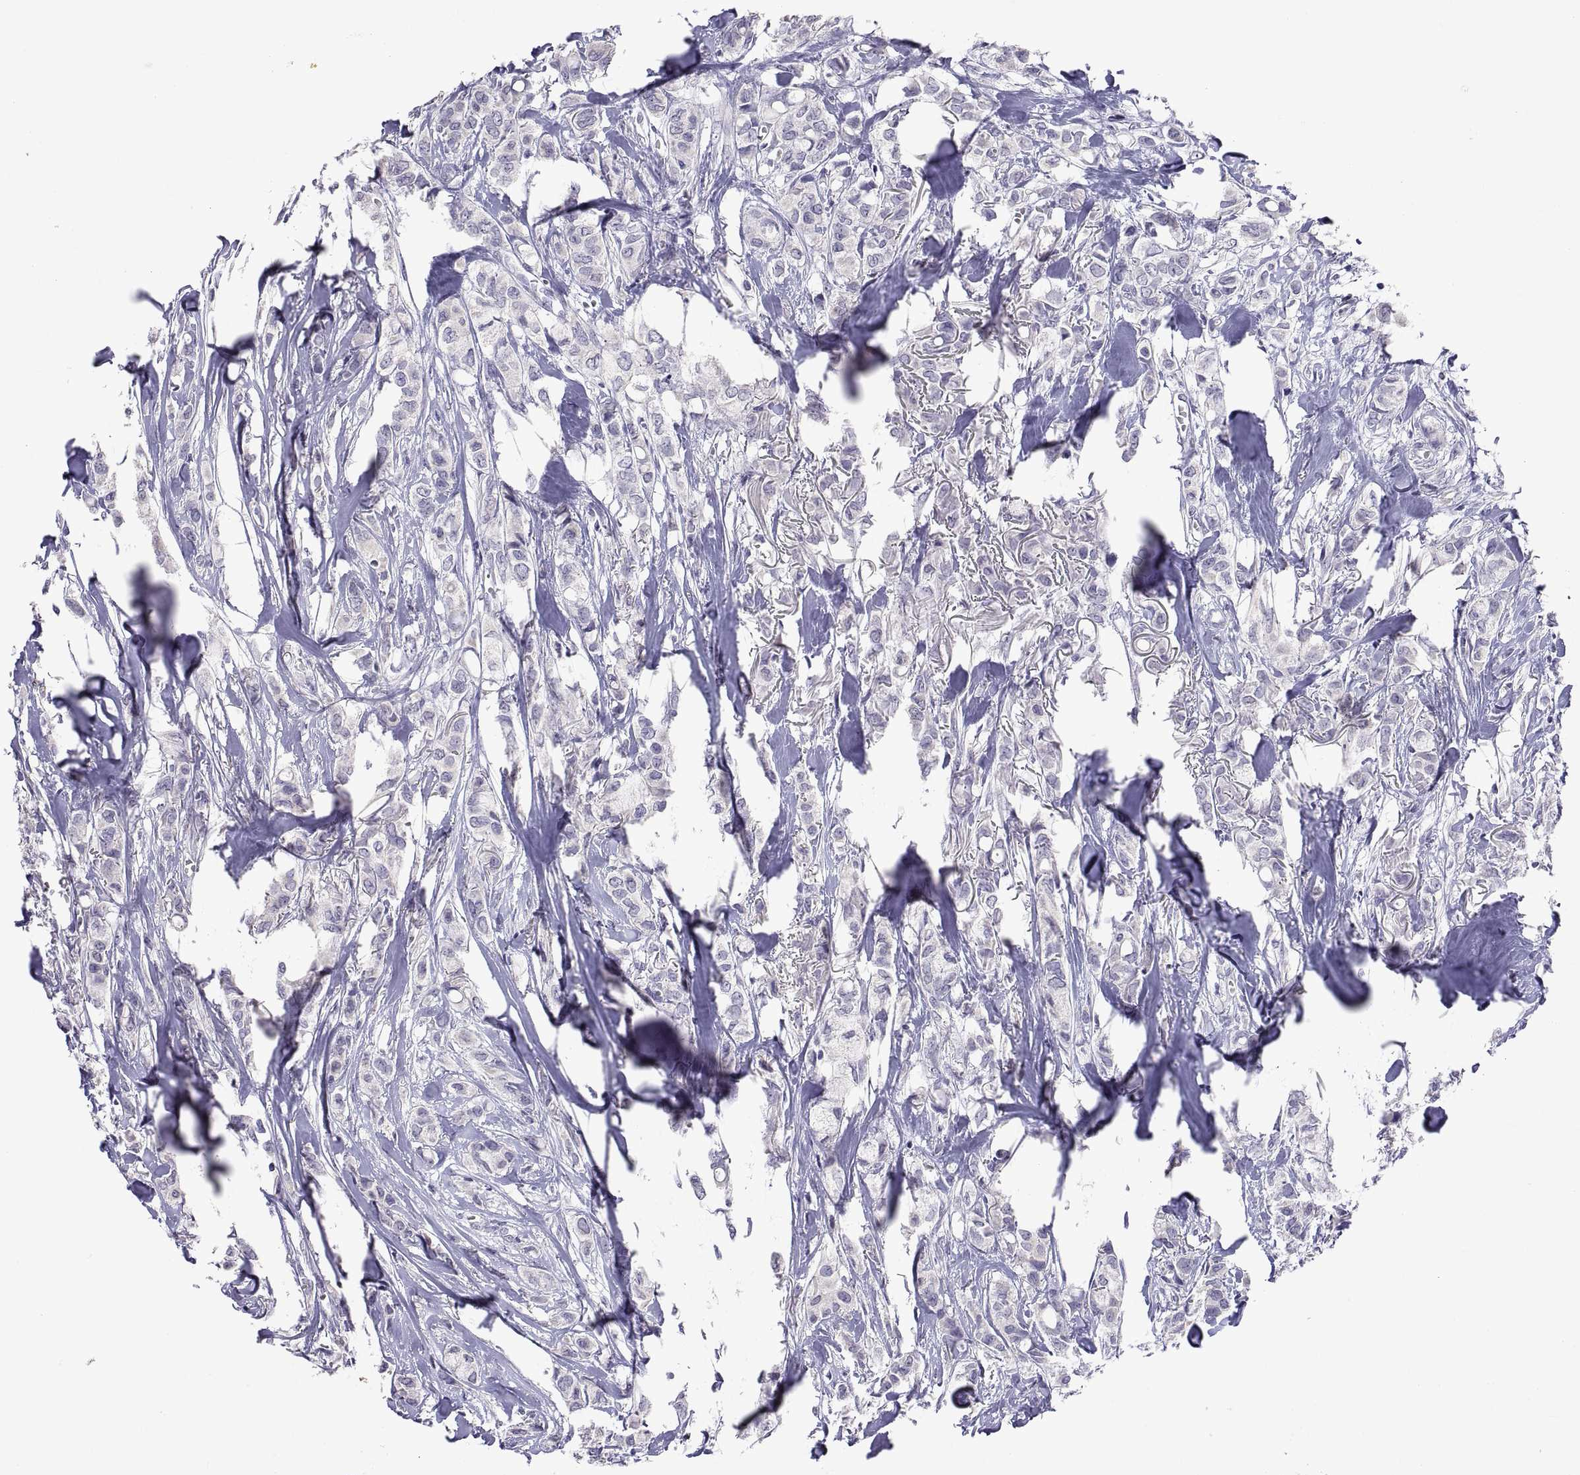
{"staining": {"intensity": "negative", "quantity": "none", "location": "none"}, "tissue": "breast cancer", "cell_type": "Tumor cells", "image_type": "cancer", "snomed": [{"axis": "morphology", "description": "Duct carcinoma"}, {"axis": "topography", "description": "Breast"}], "caption": "IHC of breast cancer (infiltrating ductal carcinoma) displays no staining in tumor cells.", "gene": "MS4A1", "patient": {"sex": "female", "age": 85}}